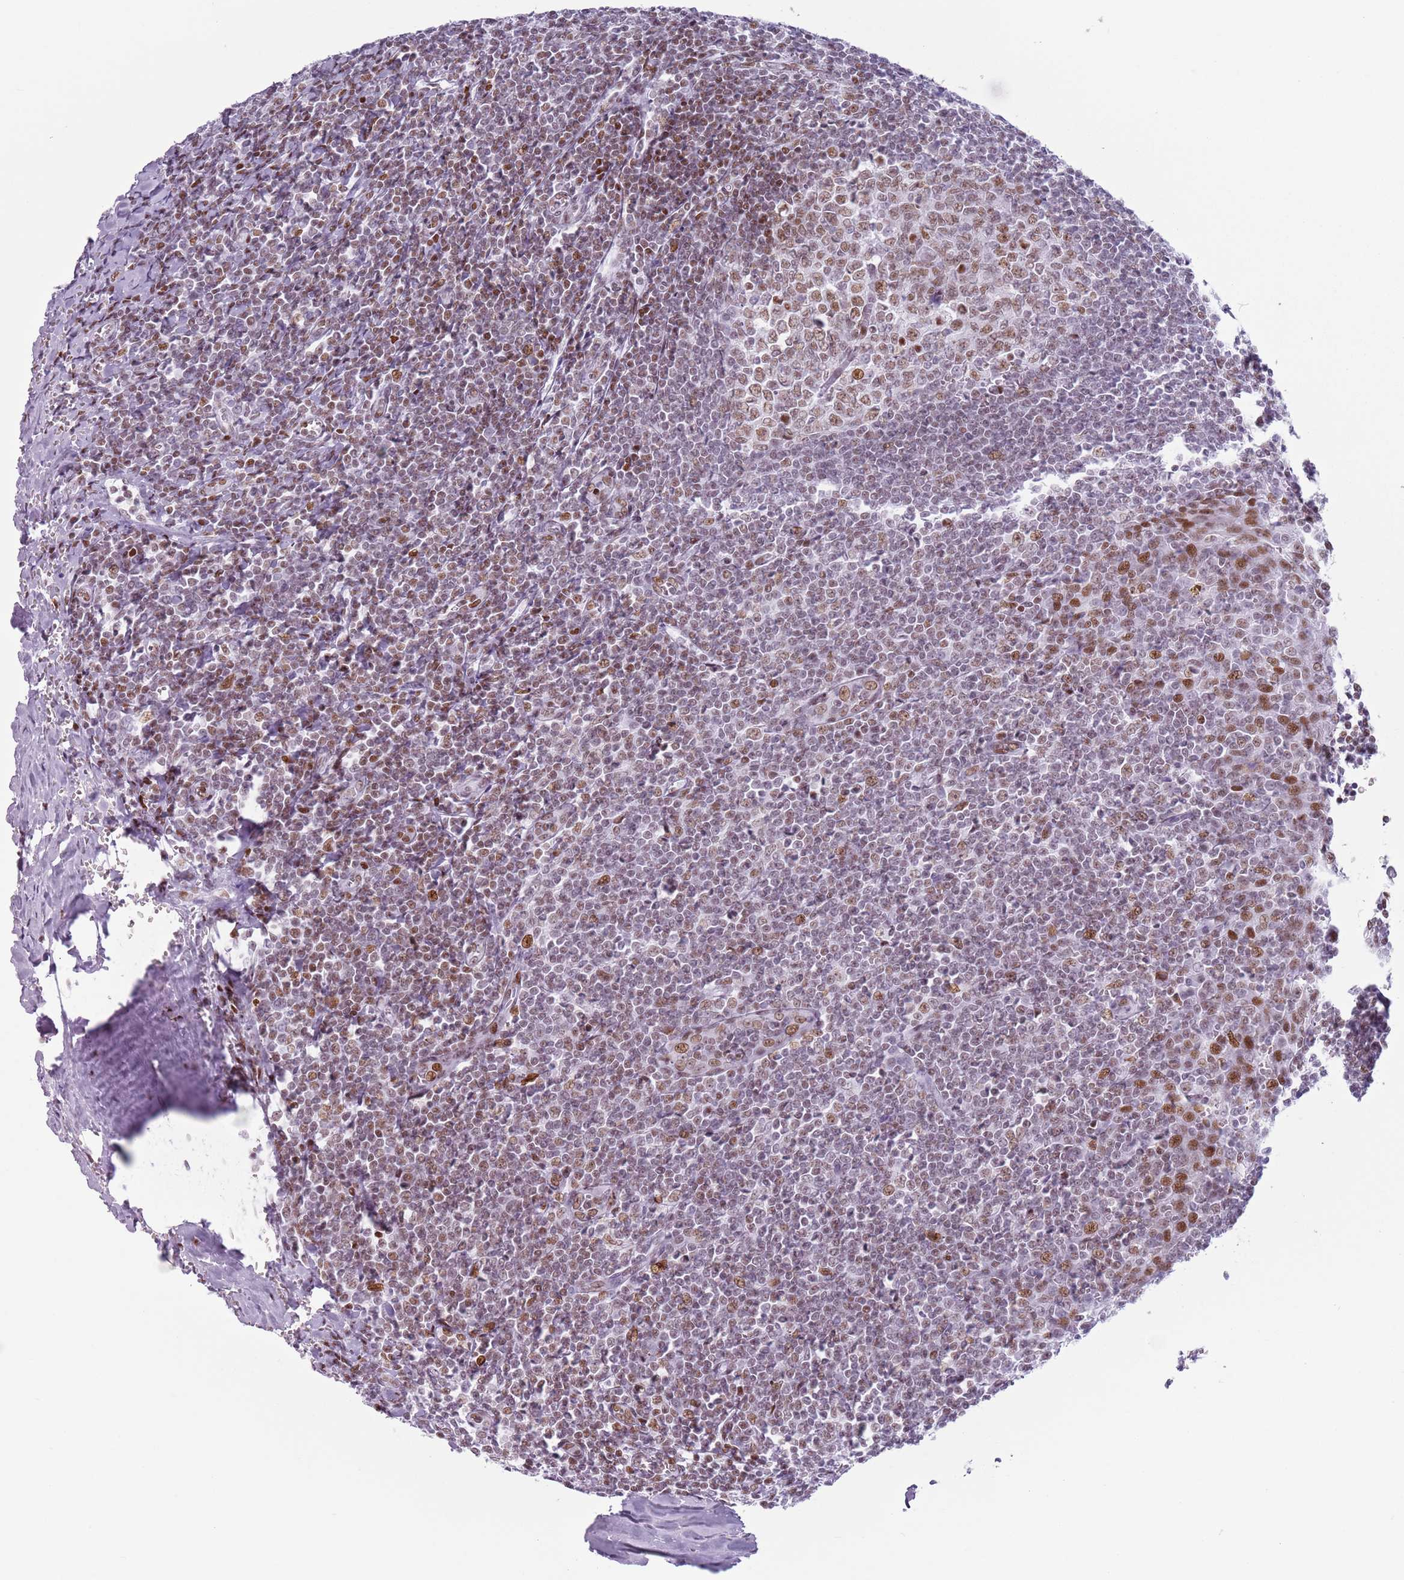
{"staining": {"intensity": "moderate", "quantity": ">75%", "location": "nuclear"}, "tissue": "tonsil", "cell_type": "Germinal center cells", "image_type": "normal", "snomed": [{"axis": "morphology", "description": "Normal tissue, NOS"}, {"axis": "topography", "description": "Tonsil"}], "caption": "High-magnification brightfield microscopy of unremarkable tonsil stained with DAB (3,3'-diaminobenzidine) (brown) and counterstained with hematoxylin (blue). germinal center cells exhibit moderate nuclear expression is identified in about>75% of cells.", "gene": "FAM104B", "patient": {"sex": "male", "age": 27}}